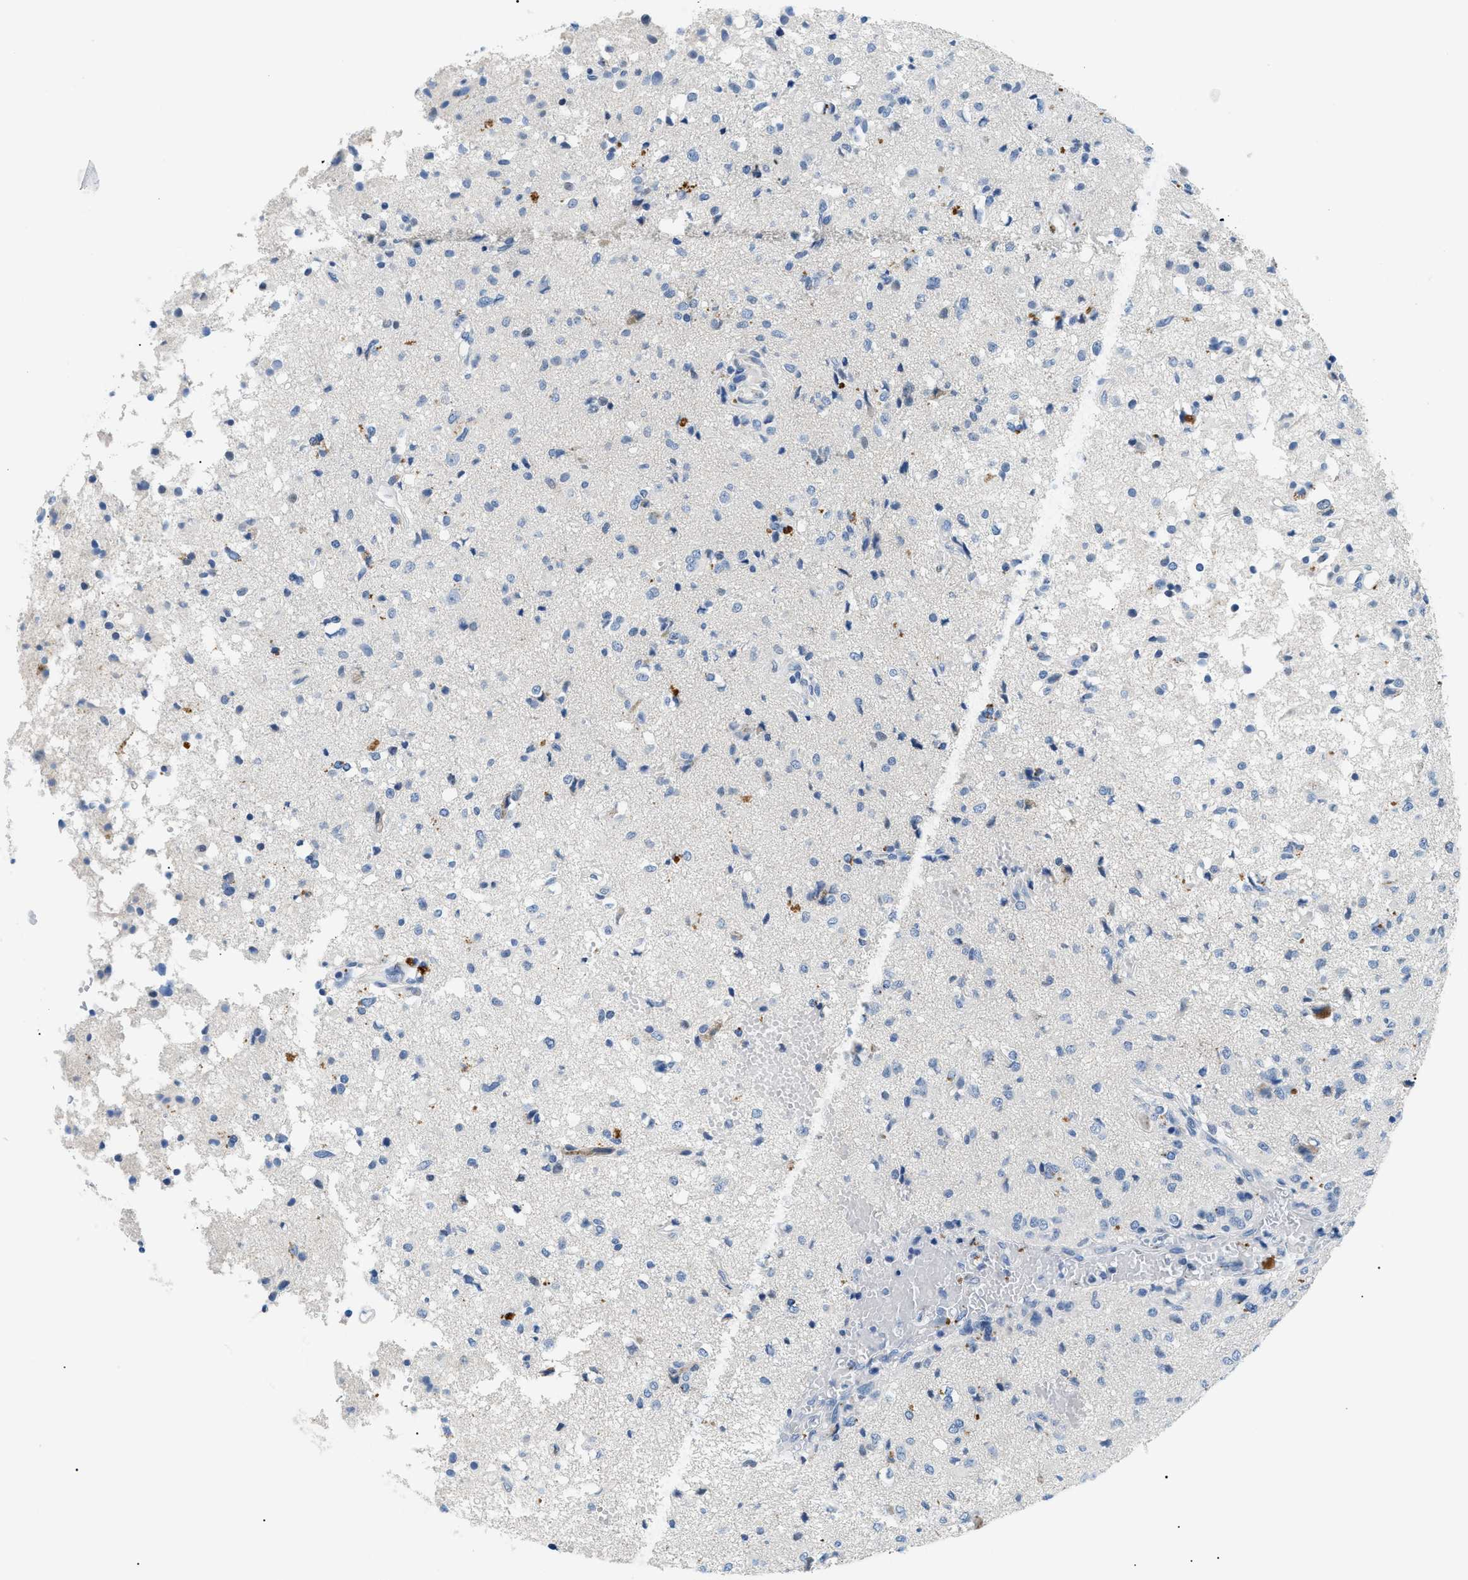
{"staining": {"intensity": "moderate", "quantity": "<25%", "location": "nuclear"}, "tissue": "glioma", "cell_type": "Tumor cells", "image_type": "cancer", "snomed": [{"axis": "morphology", "description": "Glioma, malignant, High grade"}, {"axis": "topography", "description": "Brain"}], "caption": "Malignant glioma (high-grade) tissue displays moderate nuclear positivity in about <25% of tumor cells", "gene": "SMARCC1", "patient": {"sex": "female", "age": 59}}